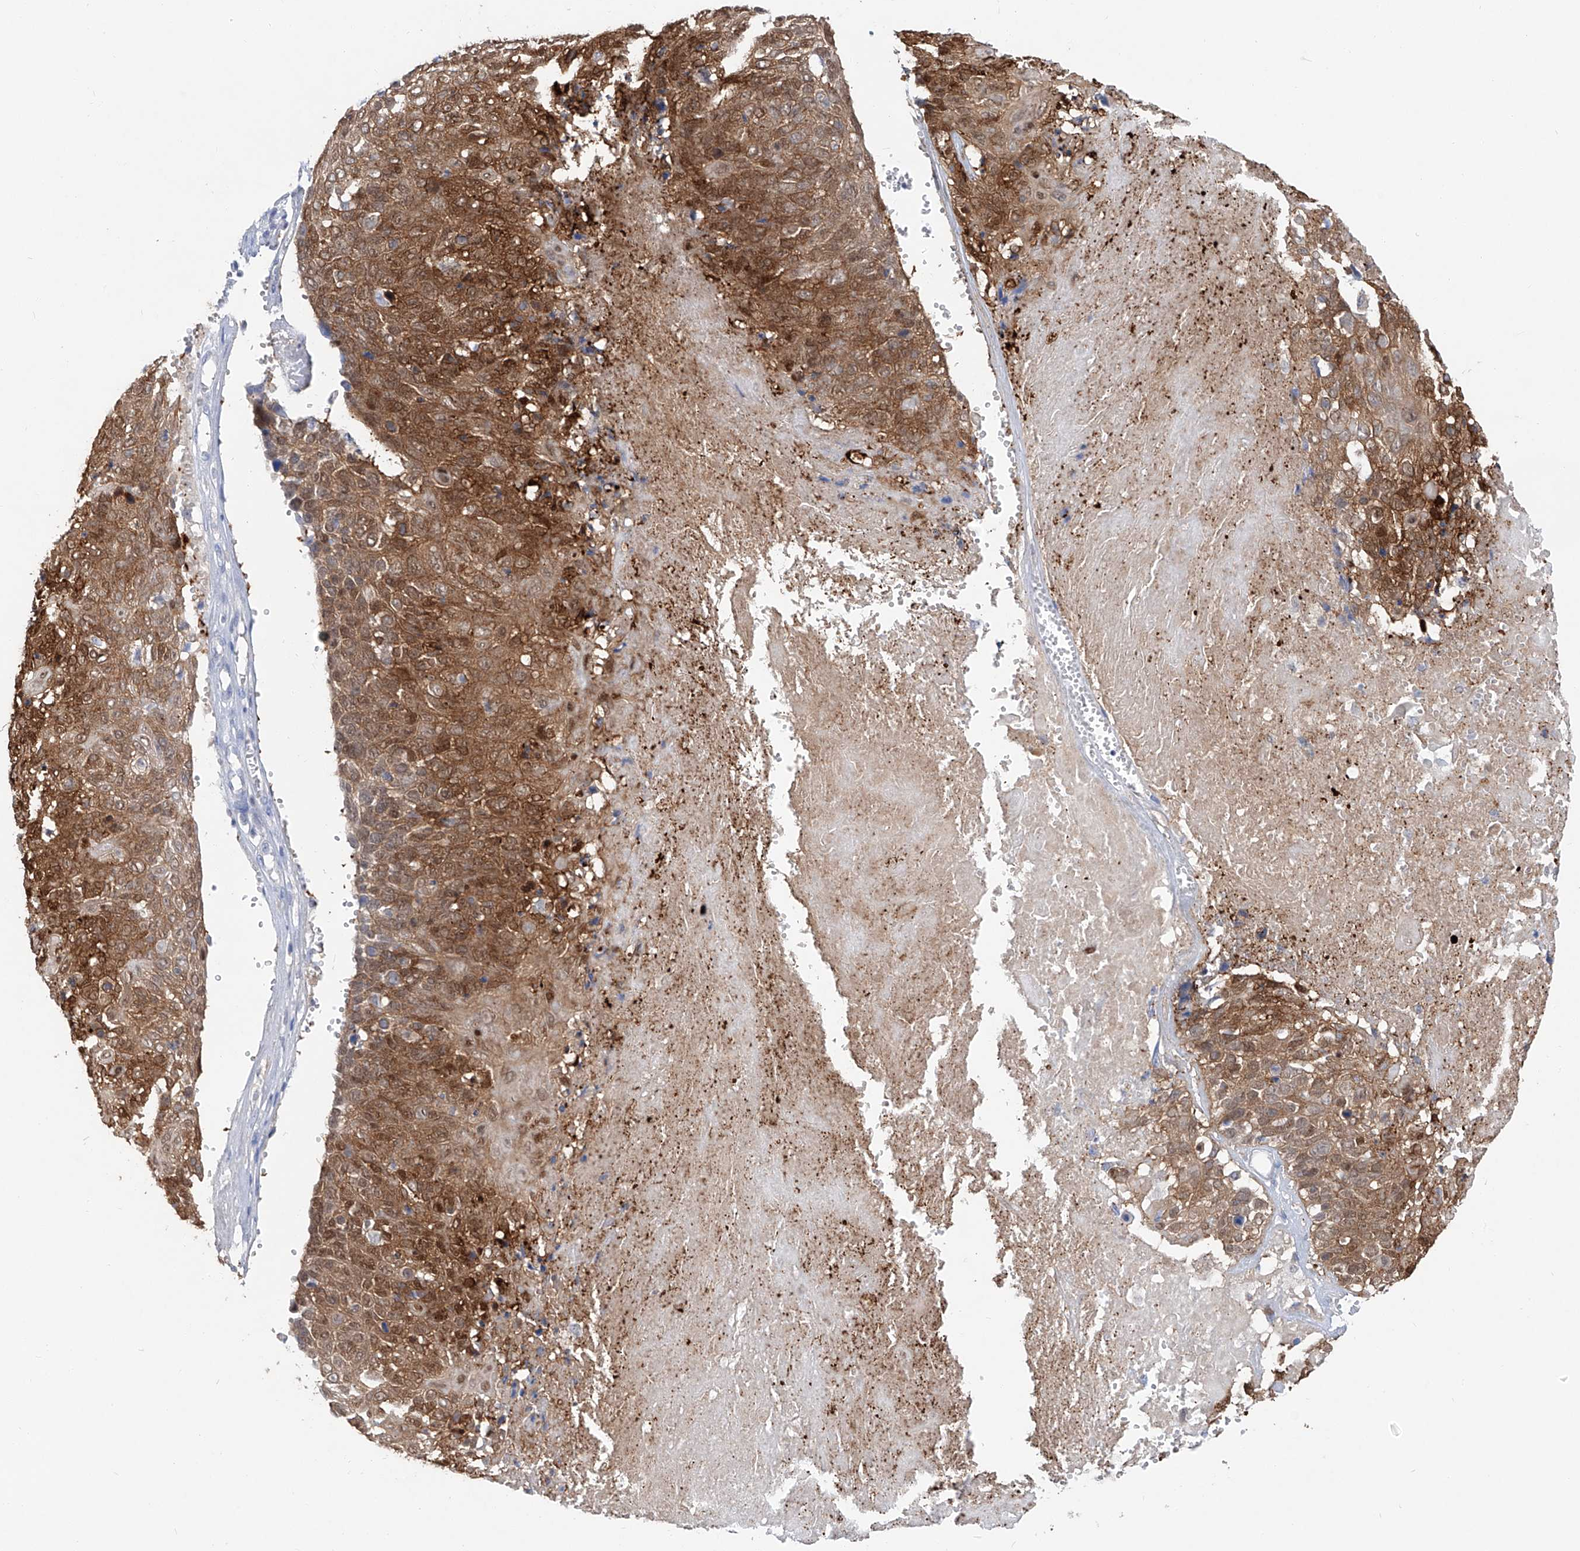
{"staining": {"intensity": "moderate", "quantity": ">75%", "location": "cytoplasmic/membranous,nuclear"}, "tissue": "cervical cancer", "cell_type": "Tumor cells", "image_type": "cancer", "snomed": [{"axis": "morphology", "description": "Squamous cell carcinoma, NOS"}, {"axis": "topography", "description": "Cervix"}], "caption": "Immunohistochemistry (IHC) micrograph of squamous cell carcinoma (cervical) stained for a protein (brown), which shows medium levels of moderate cytoplasmic/membranous and nuclear positivity in approximately >75% of tumor cells.", "gene": "UFL1", "patient": {"sex": "female", "age": 74}}